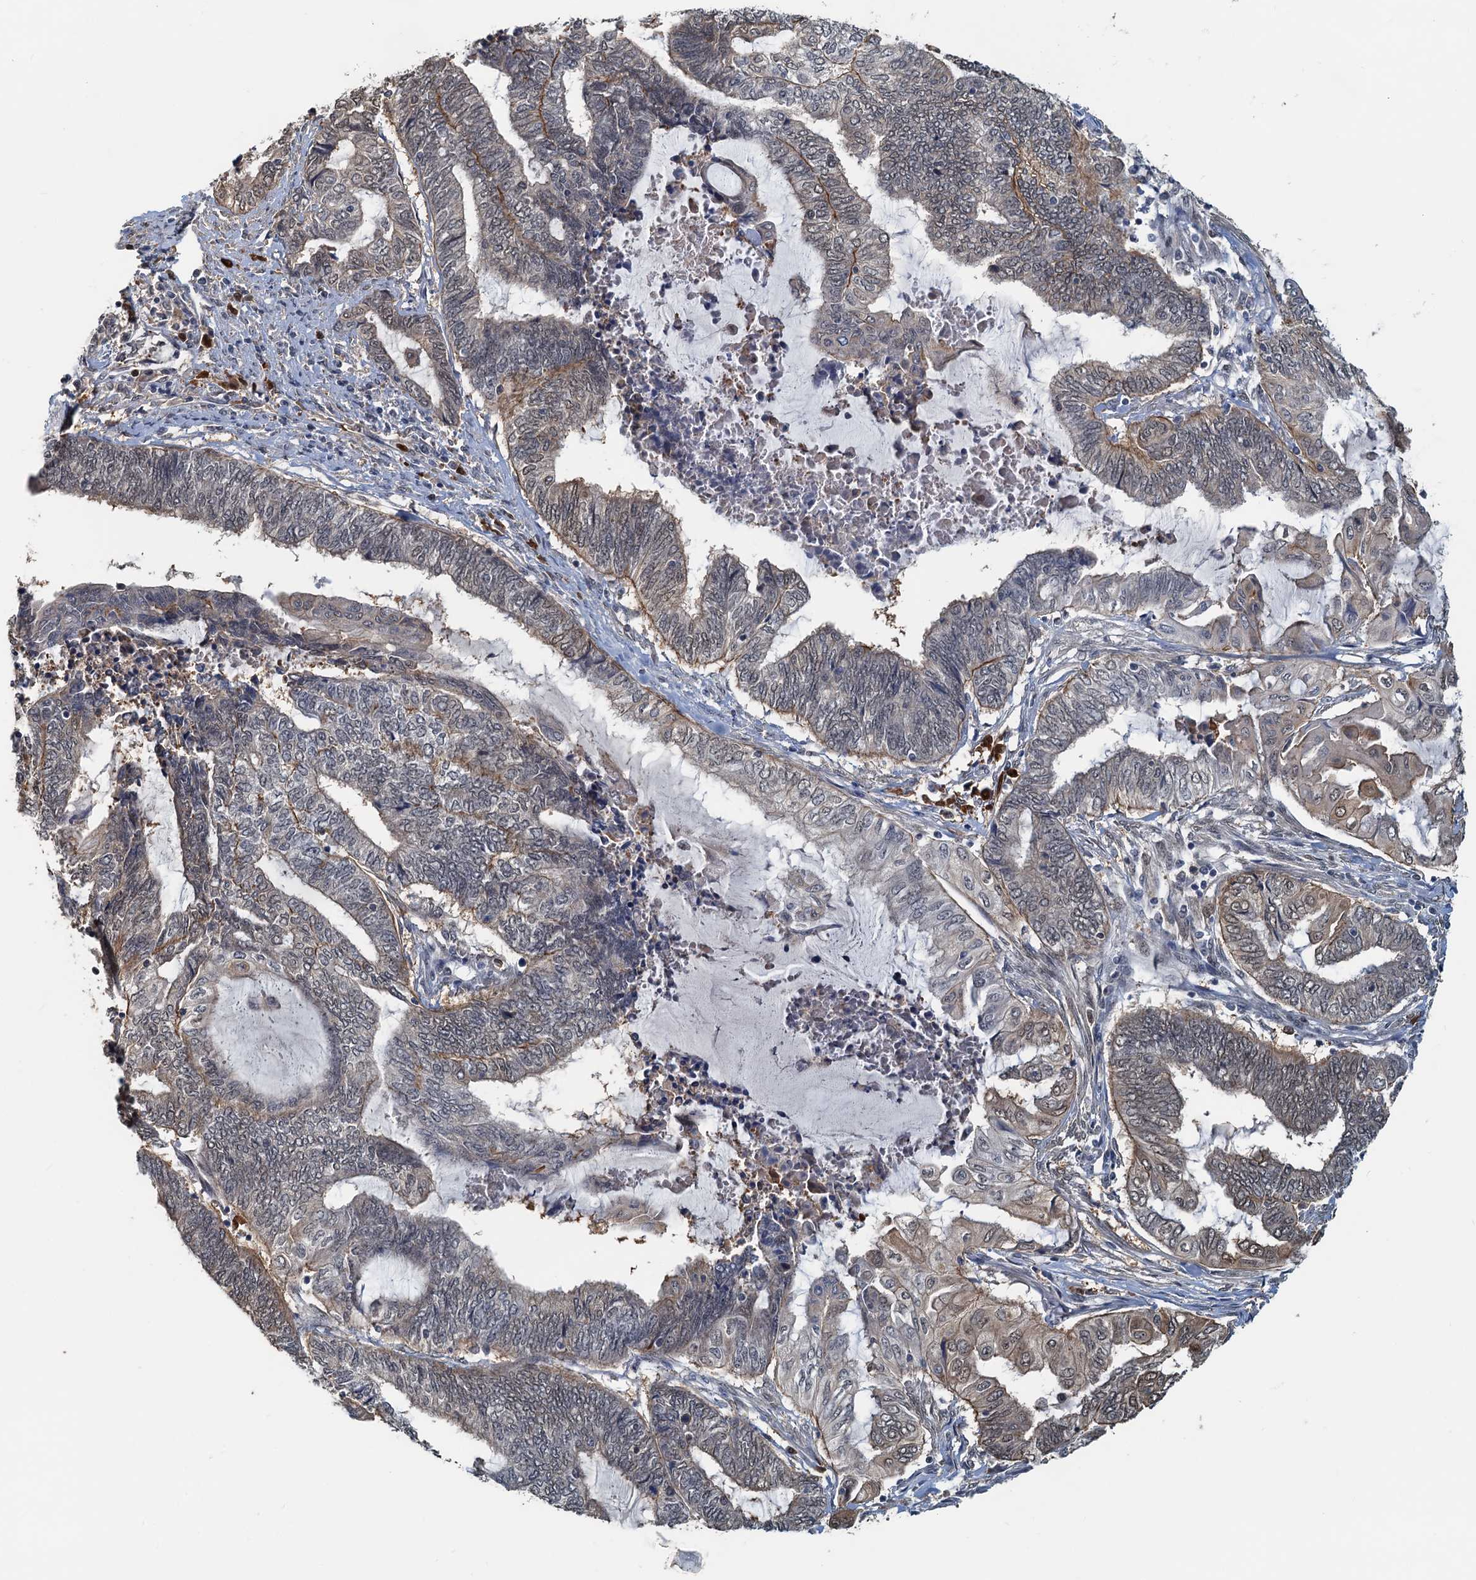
{"staining": {"intensity": "weak", "quantity": "25%-75%", "location": "cytoplasmic/membranous,nuclear"}, "tissue": "endometrial cancer", "cell_type": "Tumor cells", "image_type": "cancer", "snomed": [{"axis": "morphology", "description": "Adenocarcinoma, NOS"}, {"axis": "topography", "description": "Uterus"}, {"axis": "topography", "description": "Endometrium"}], "caption": "Protein staining of endometrial adenocarcinoma tissue displays weak cytoplasmic/membranous and nuclear positivity in about 25%-75% of tumor cells. (DAB = brown stain, brightfield microscopy at high magnification).", "gene": "SPINDOC", "patient": {"sex": "female", "age": 70}}